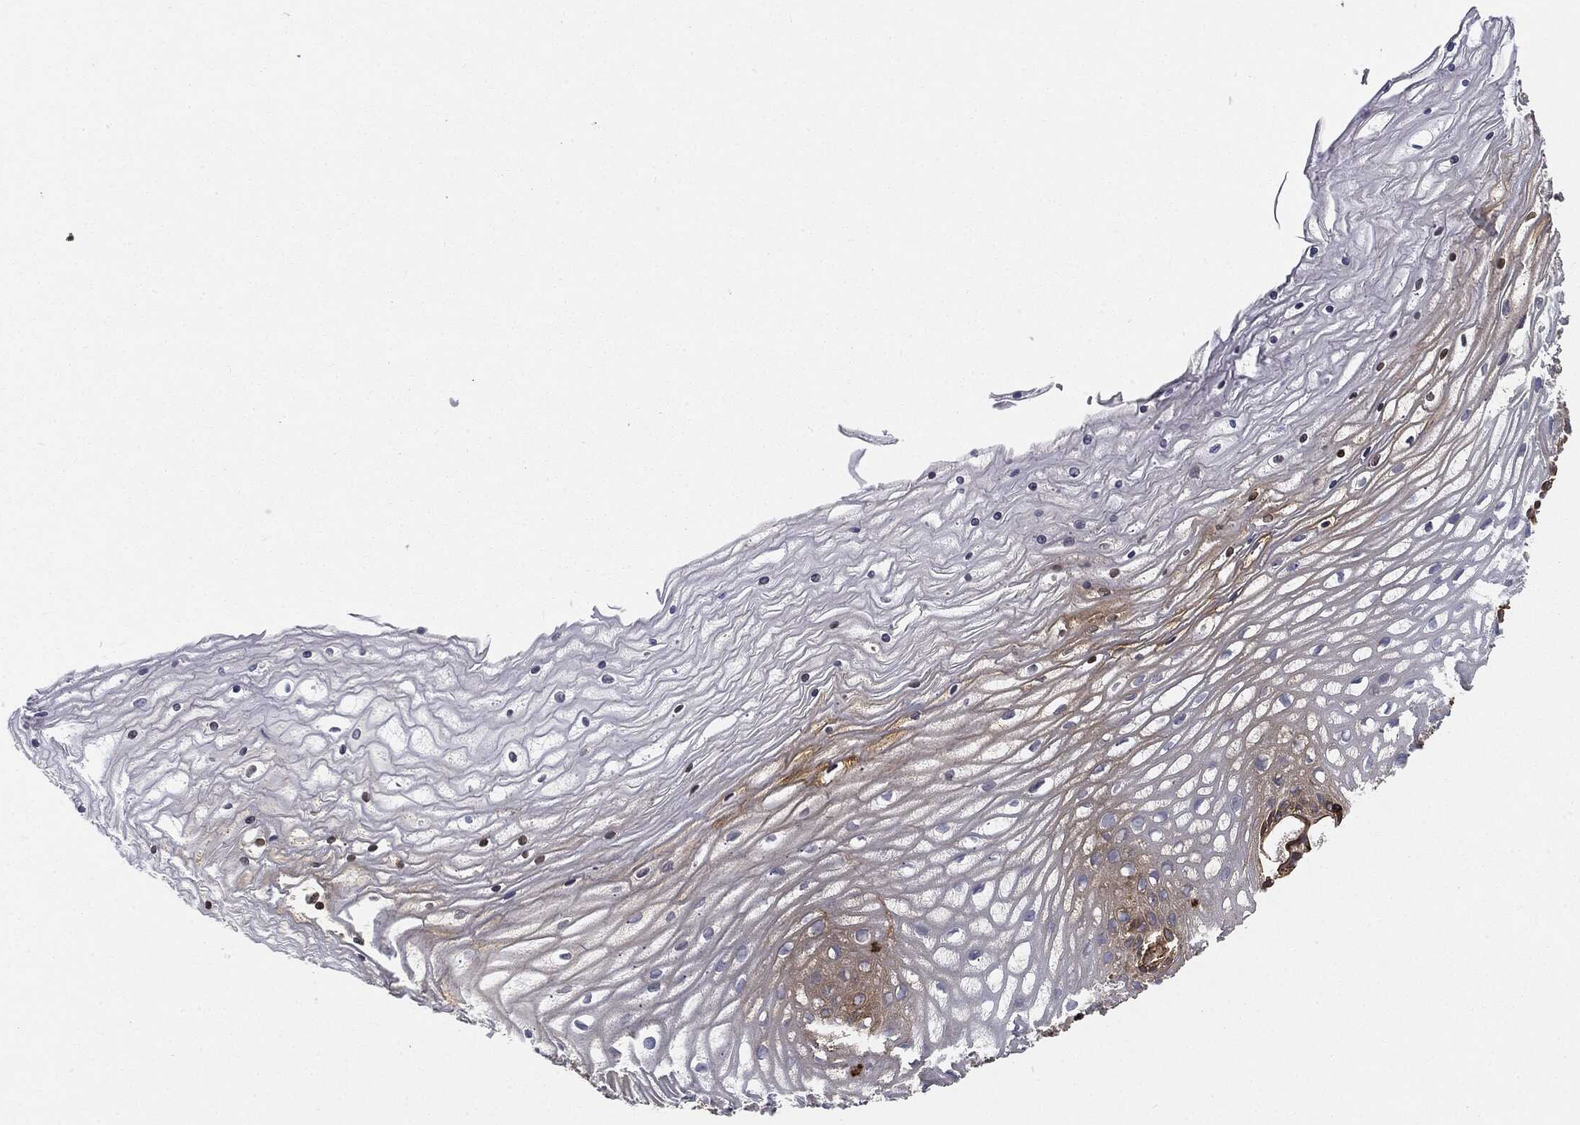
{"staining": {"intensity": "strong", "quantity": ">75%", "location": "cytoplasmic/membranous"}, "tissue": "cervix", "cell_type": "Glandular cells", "image_type": "normal", "snomed": [{"axis": "morphology", "description": "Normal tissue, NOS"}, {"axis": "topography", "description": "Cervix"}], "caption": "Immunohistochemical staining of normal human cervix exhibits strong cytoplasmic/membranous protein staining in about >75% of glandular cells.", "gene": "WDR1", "patient": {"sex": "female", "age": 35}}